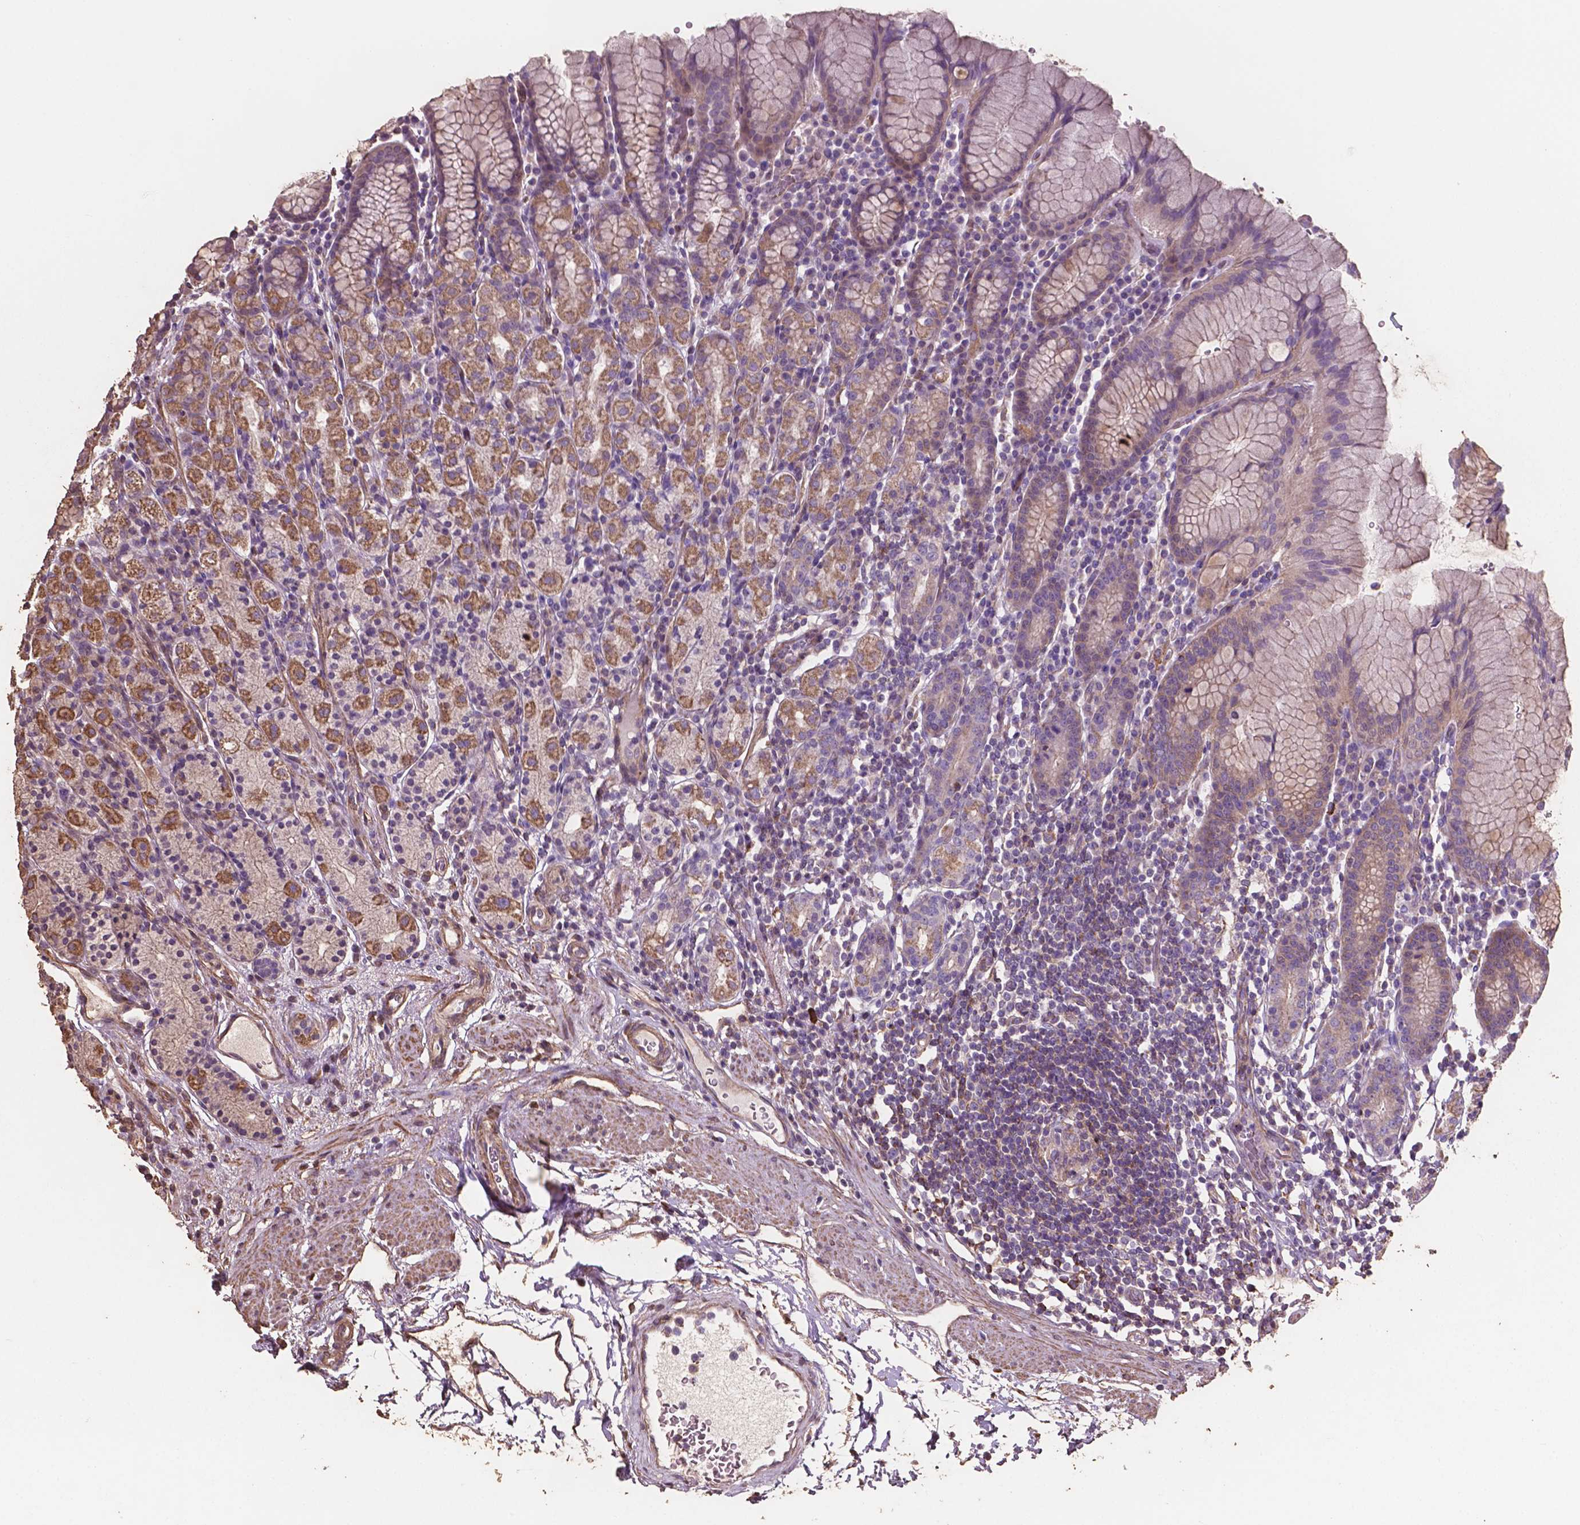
{"staining": {"intensity": "moderate", "quantity": "25%-75%", "location": "cytoplasmic/membranous"}, "tissue": "stomach", "cell_type": "Glandular cells", "image_type": "normal", "snomed": [{"axis": "morphology", "description": "Normal tissue, NOS"}, {"axis": "topography", "description": "Stomach, upper"}, {"axis": "topography", "description": "Stomach"}], "caption": "Immunohistochemical staining of normal human stomach demonstrates moderate cytoplasmic/membranous protein expression in approximately 25%-75% of glandular cells.", "gene": "COMMD4", "patient": {"sex": "male", "age": 62}}